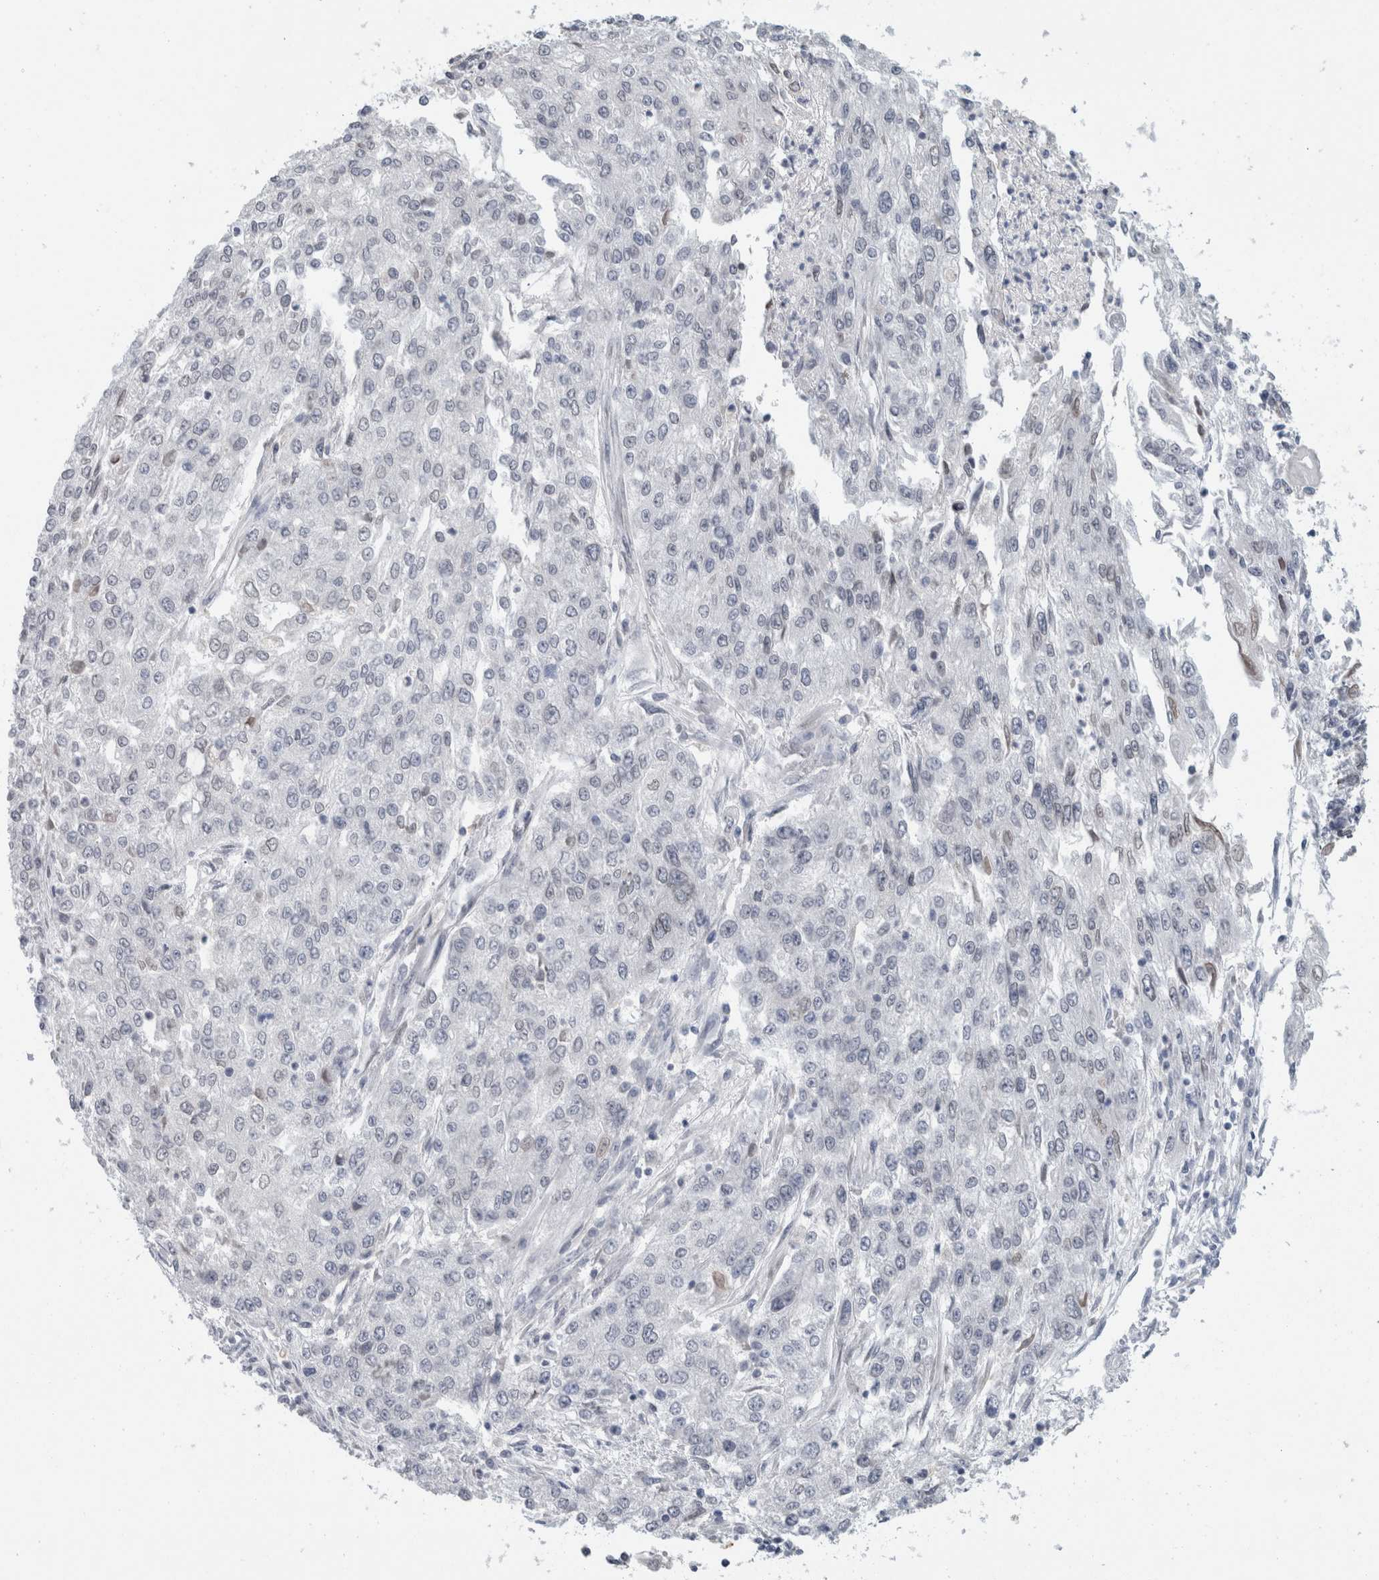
{"staining": {"intensity": "negative", "quantity": "none", "location": "none"}, "tissue": "endometrial cancer", "cell_type": "Tumor cells", "image_type": "cancer", "snomed": [{"axis": "morphology", "description": "Adenocarcinoma, NOS"}, {"axis": "topography", "description": "Endometrium"}], "caption": "Human endometrial cancer stained for a protein using IHC exhibits no positivity in tumor cells.", "gene": "ZNF770", "patient": {"sex": "female", "age": 49}}